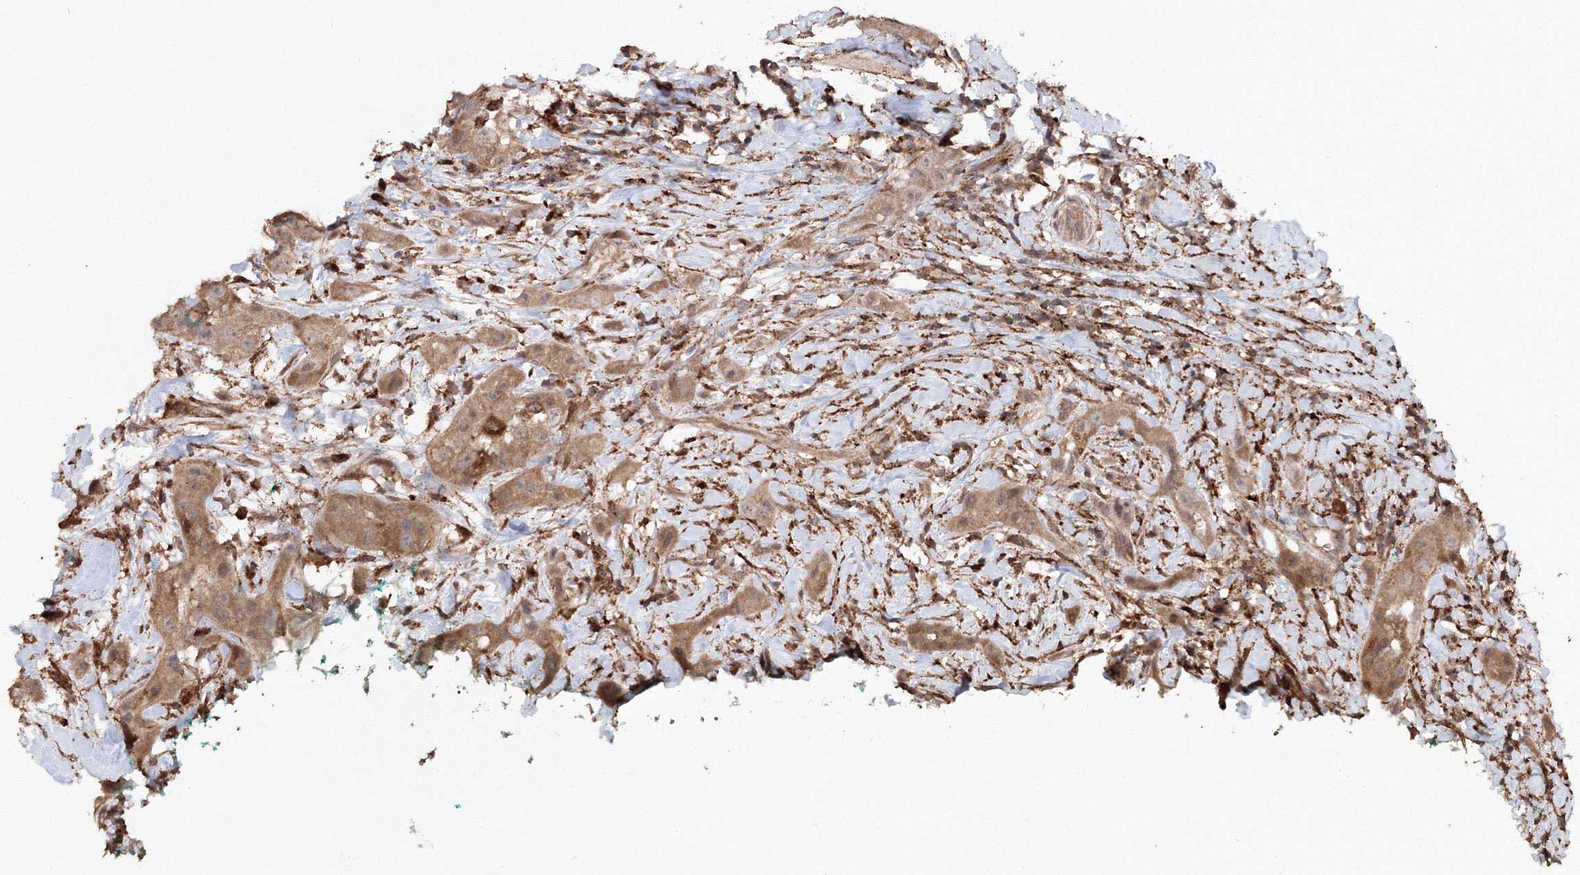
{"staining": {"intensity": "moderate", "quantity": ">75%", "location": "cytoplasmic/membranous"}, "tissue": "head and neck cancer", "cell_type": "Tumor cells", "image_type": "cancer", "snomed": [{"axis": "morphology", "description": "Normal tissue, NOS"}, {"axis": "morphology", "description": "Squamous cell carcinoma, NOS"}, {"axis": "topography", "description": "Skeletal muscle"}, {"axis": "topography", "description": "Head-Neck"}], "caption": "The photomicrograph displays staining of head and neck squamous cell carcinoma, revealing moderate cytoplasmic/membranous protein expression (brown color) within tumor cells.", "gene": "DDO", "patient": {"sex": "male", "age": 51}}